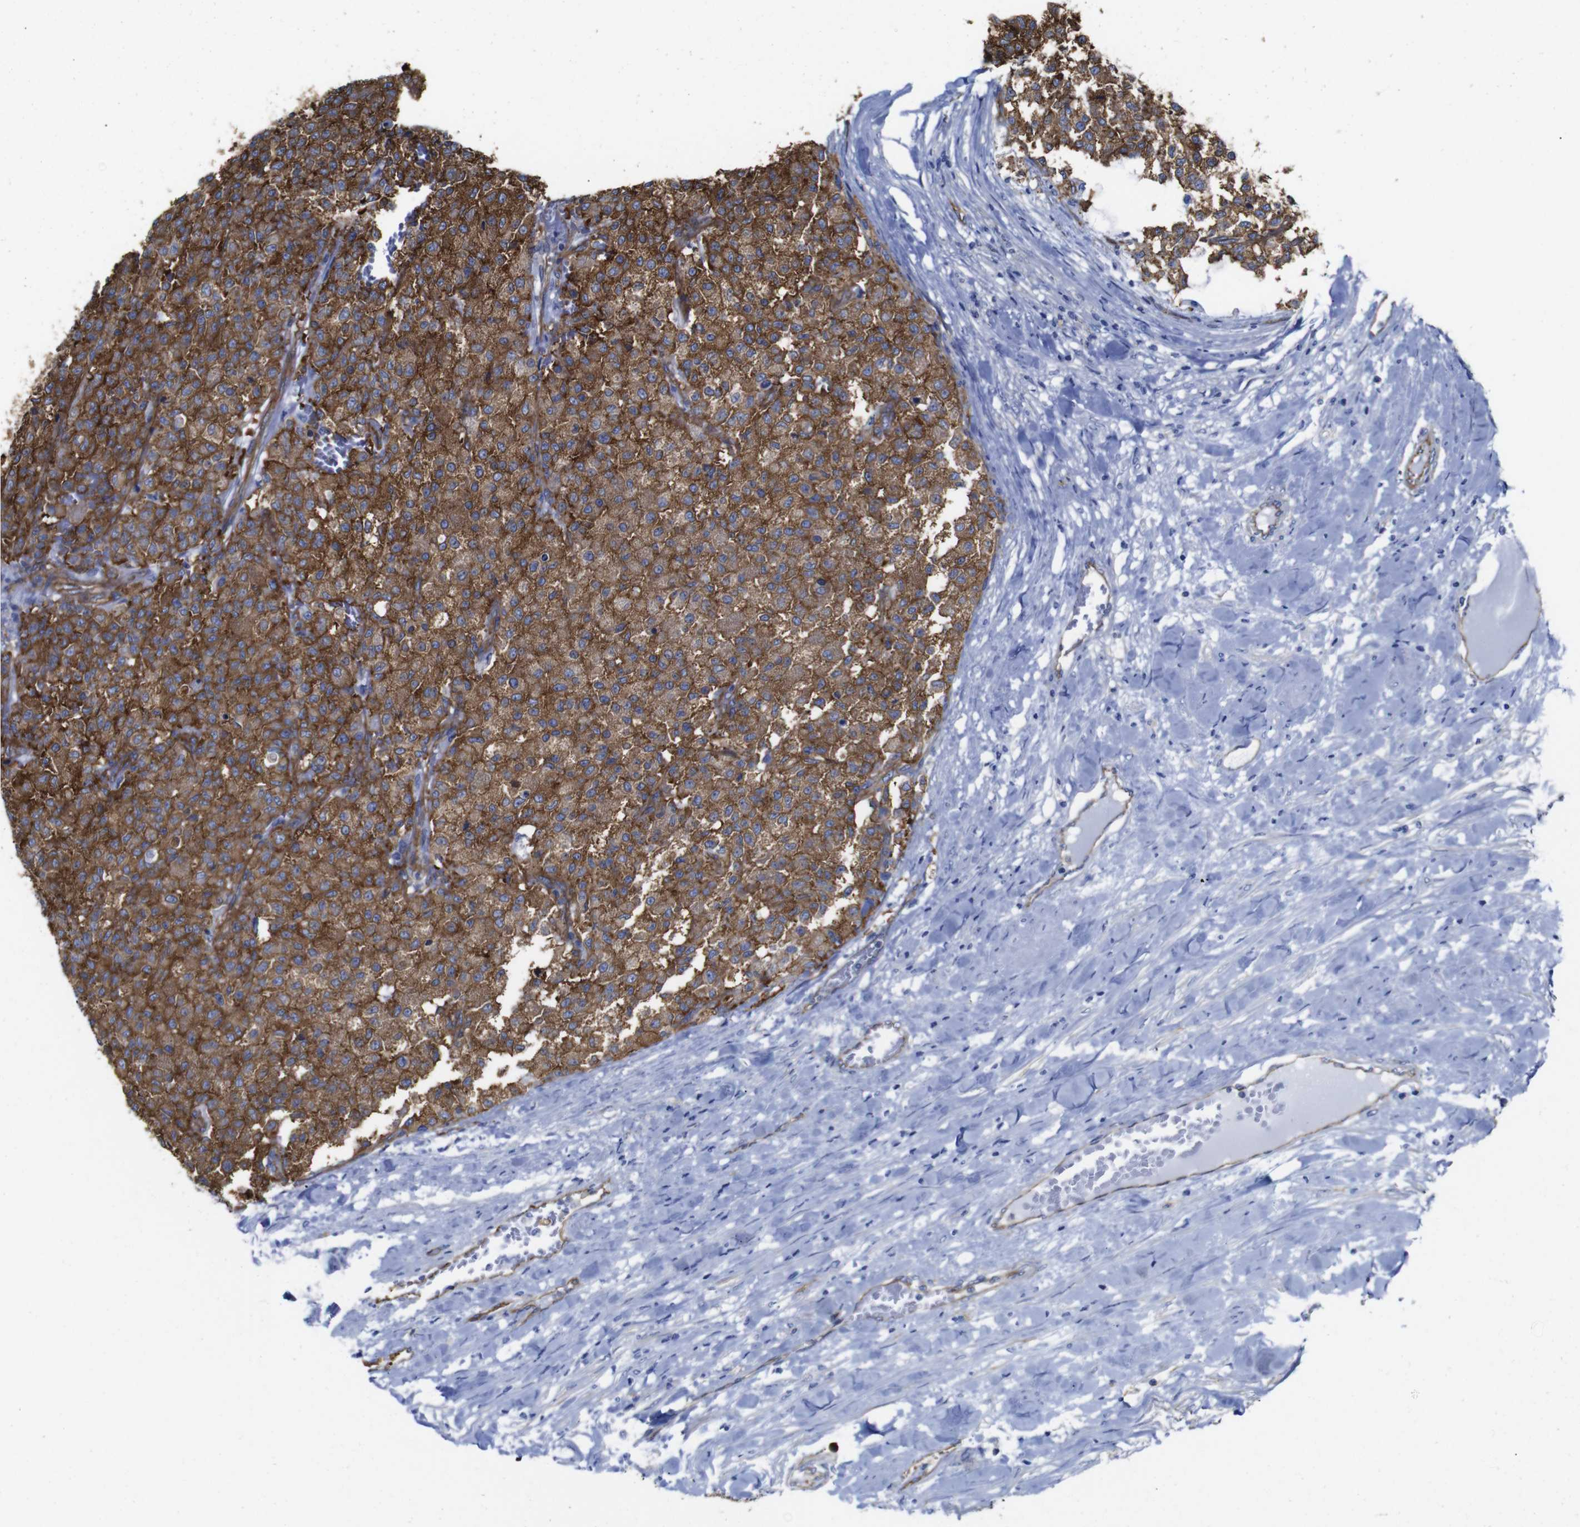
{"staining": {"intensity": "moderate", "quantity": ">75%", "location": "cytoplasmic/membranous"}, "tissue": "testis cancer", "cell_type": "Tumor cells", "image_type": "cancer", "snomed": [{"axis": "morphology", "description": "Seminoma, NOS"}, {"axis": "topography", "description": "Testis"}], "caption": "IHC of human testis cancer reveals medium levels of moderate cytoplasmic/membranous positivity in approximately >75% of tumor cells.", "gene": "SPTBN1", "patient": {"sex": "male", "age": 59}}